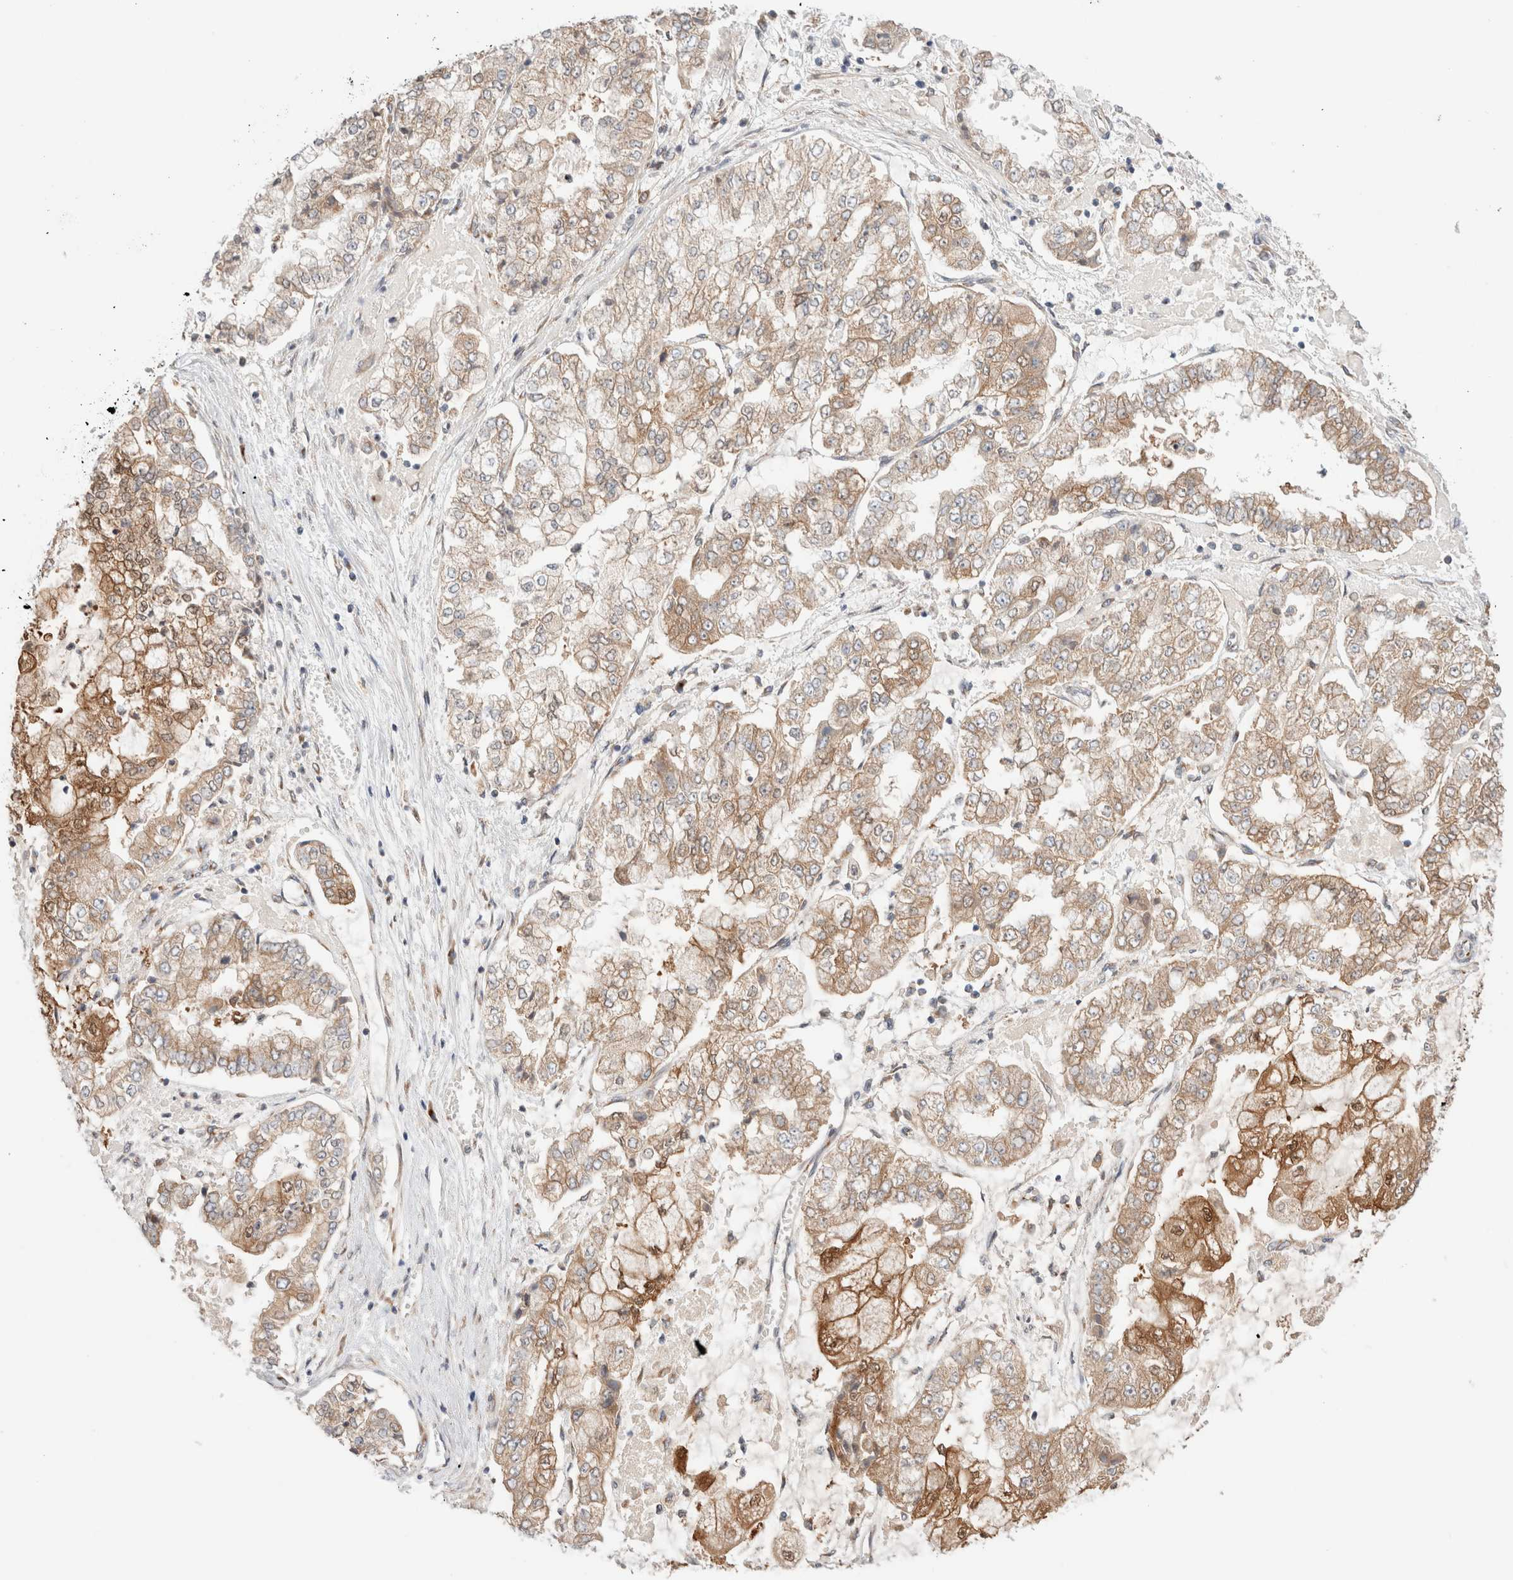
{"staining": {"intensity": "moderate", "quantity": ">75%", "location": "cytoplasmic/membranous"}, "tissue": "stomach cancer", "cell_type": "Tumor cells", "image_type": "cancer", "snomed": [{"axis": "morphology", "description": "Adenocarcinoma, NOS"}, {"axis": "topography", "description": "Stomach"}], "caption": "The immunohistochemical stain labels moderate cytoplasmic/membranous staining in tumor cells of stomach cancer tissue. Immunohistochemistry (ihc) stains the protein in brown and the nuclei are stained blue.", "gene": "LMAN2L", "patient": {"sex": "male", "age": 76}}